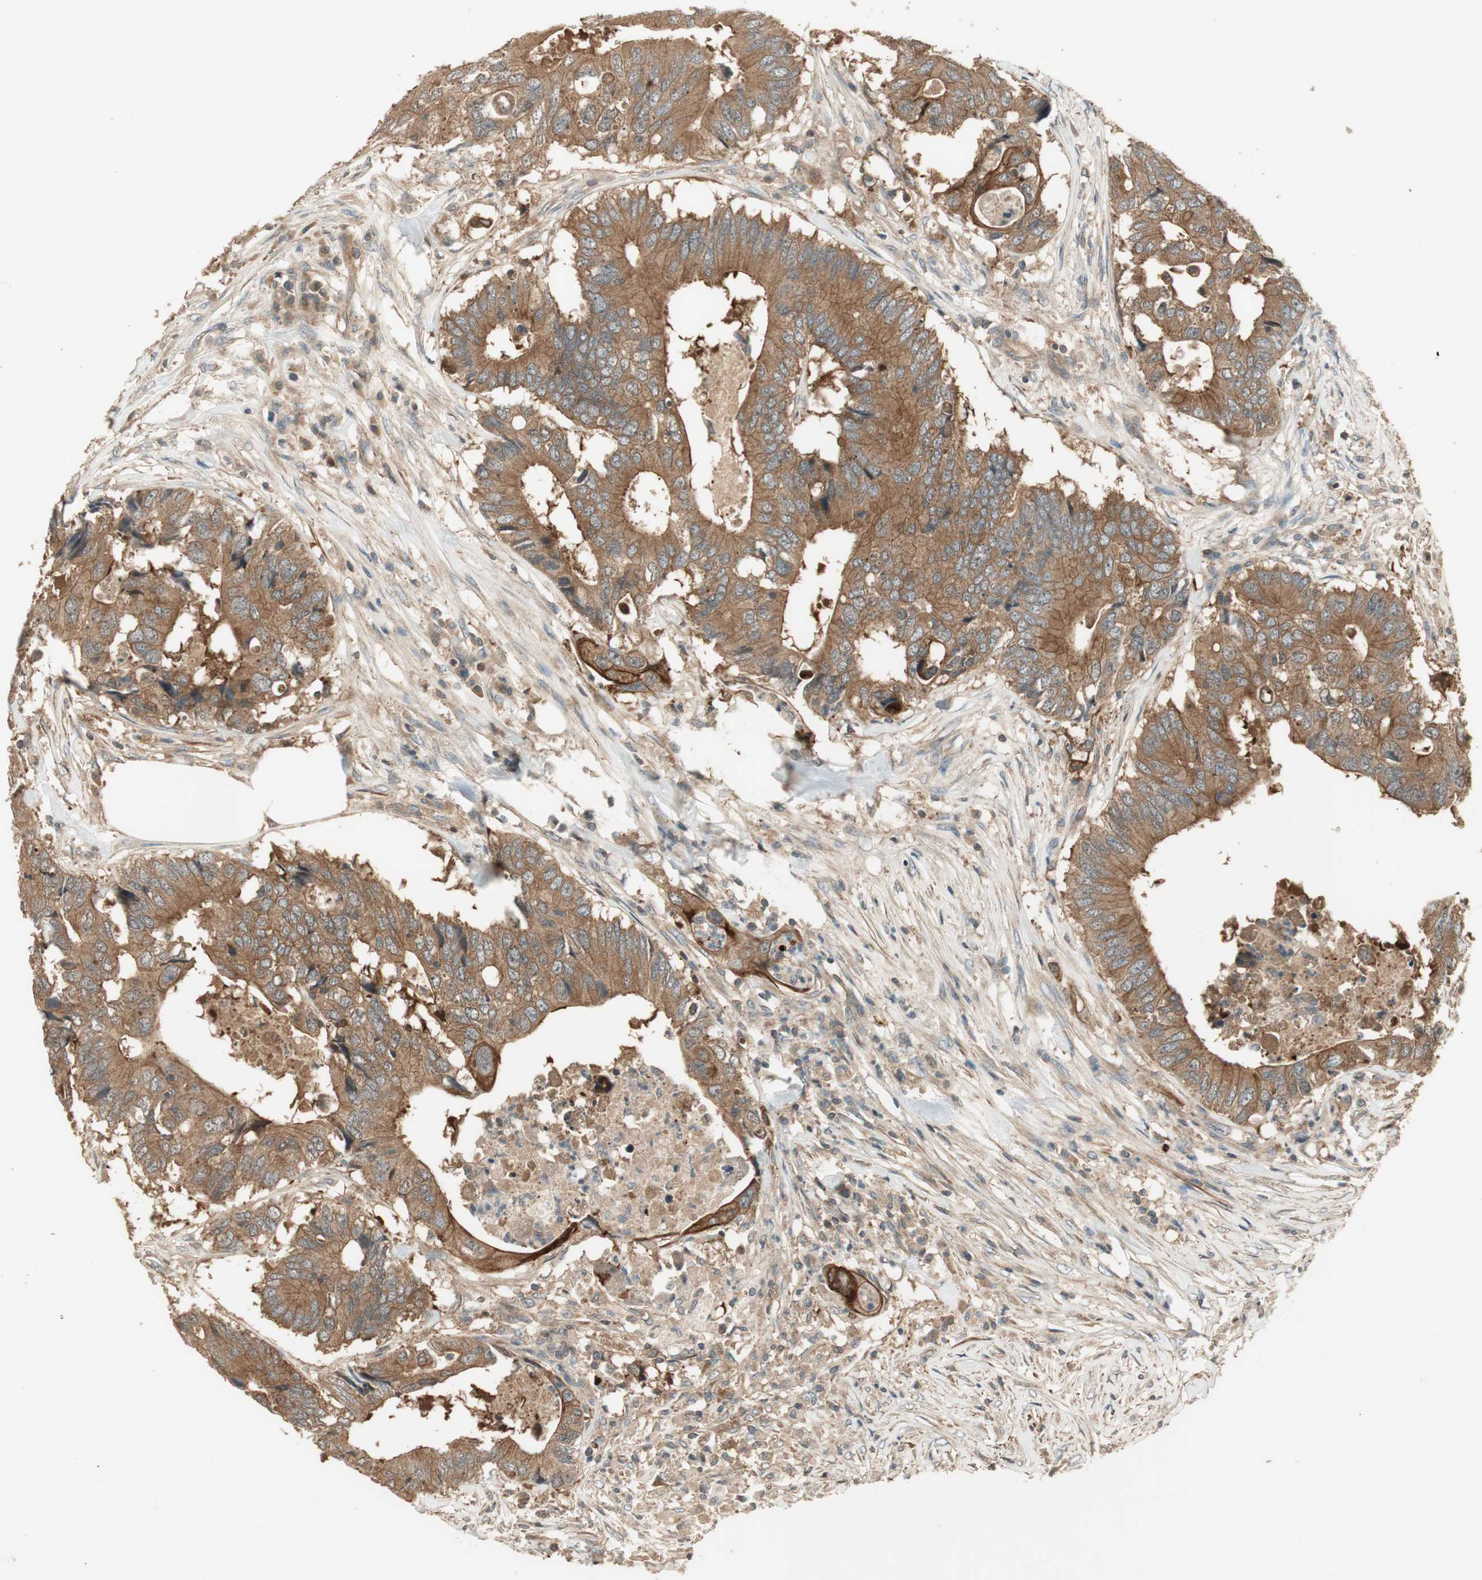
{"staining": {"intensity": "moderate", "quantity": ">75%", "location": "cytoplasmic/membranous"}, "tissue": "colorectal cancer", "cell_type": "Tumor cells", "image_type": "cancer", "snomed": [{"axis": "morphology", "description": "Adenocarcinoma, NOS"}, {"axis": "topography", "description": "Colon"}], "caption": "IHC (DAB) staining of human adenocarcinoma (colorectal) displays moderate cytoplasmic/membranous protein expression in approximately >75% of tumor cells.", "gene": "PFDN5", "patient": {"sex": "male", "age": 71}}